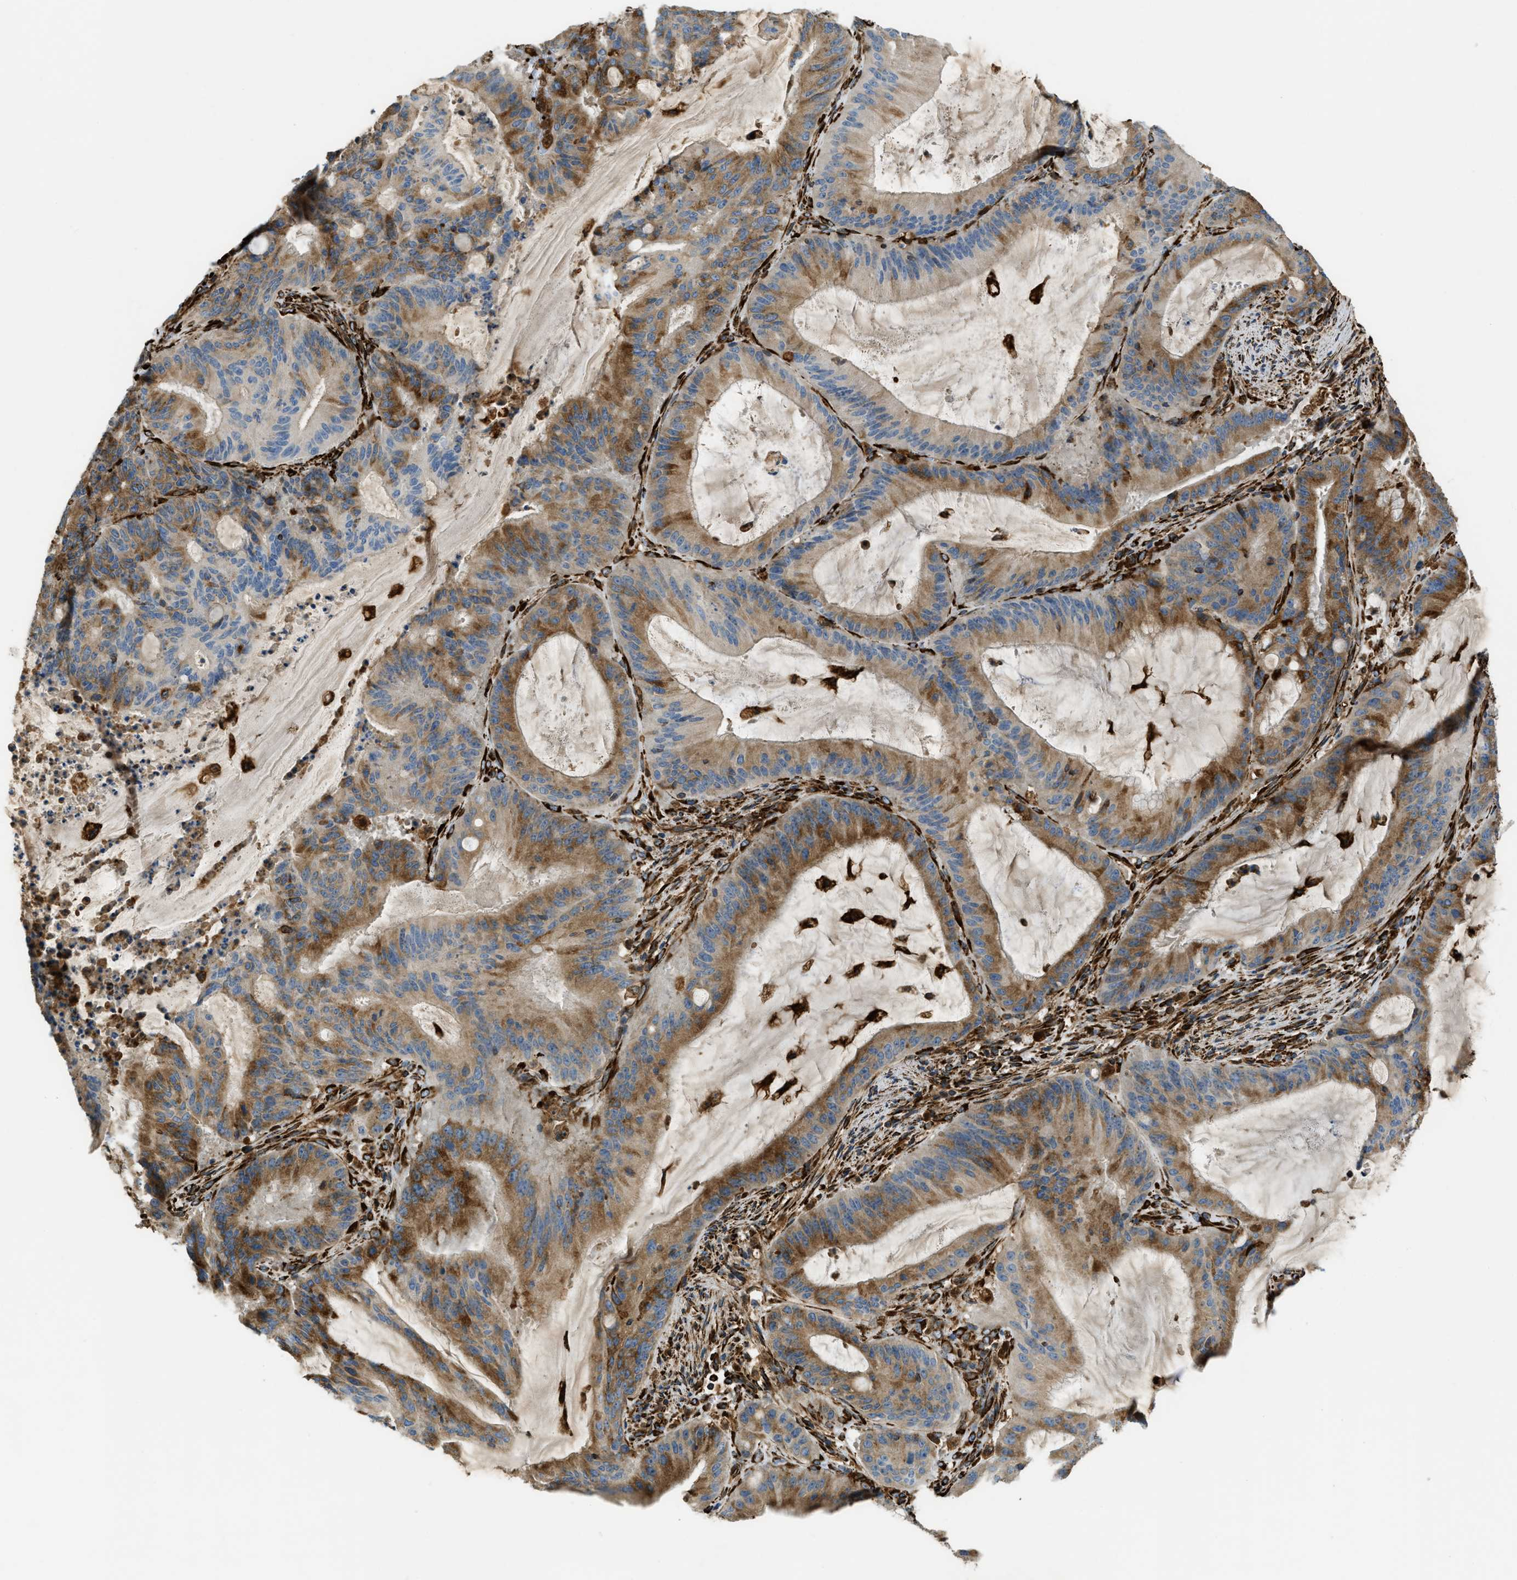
{"staining": {"intensity": "moderate", "quantity": ">75%", "location": "cytoplasmic/membranous"}, "tissue": "liver cancer", "cell_type": "Tumor cells", "image_type": "cancer", "snomed": [{"axis": "morphology", "description": "Normal tissue, NOS"}, {"axis": "morphology", "description": "Cholangiocarcinoma"}, {"axis": "topography", "description": "Liver"}, {"axis": "topography", "description": "Peripheral nerve tissue"}], "caption": "Tumor cells show medium levels of moderate cytoplasmic/membranous expression in approximately >75% of cells in human liver cholangiocarcinoma.", "gene": "BEX3", "patient": {"sex": "female", "age": 73}}